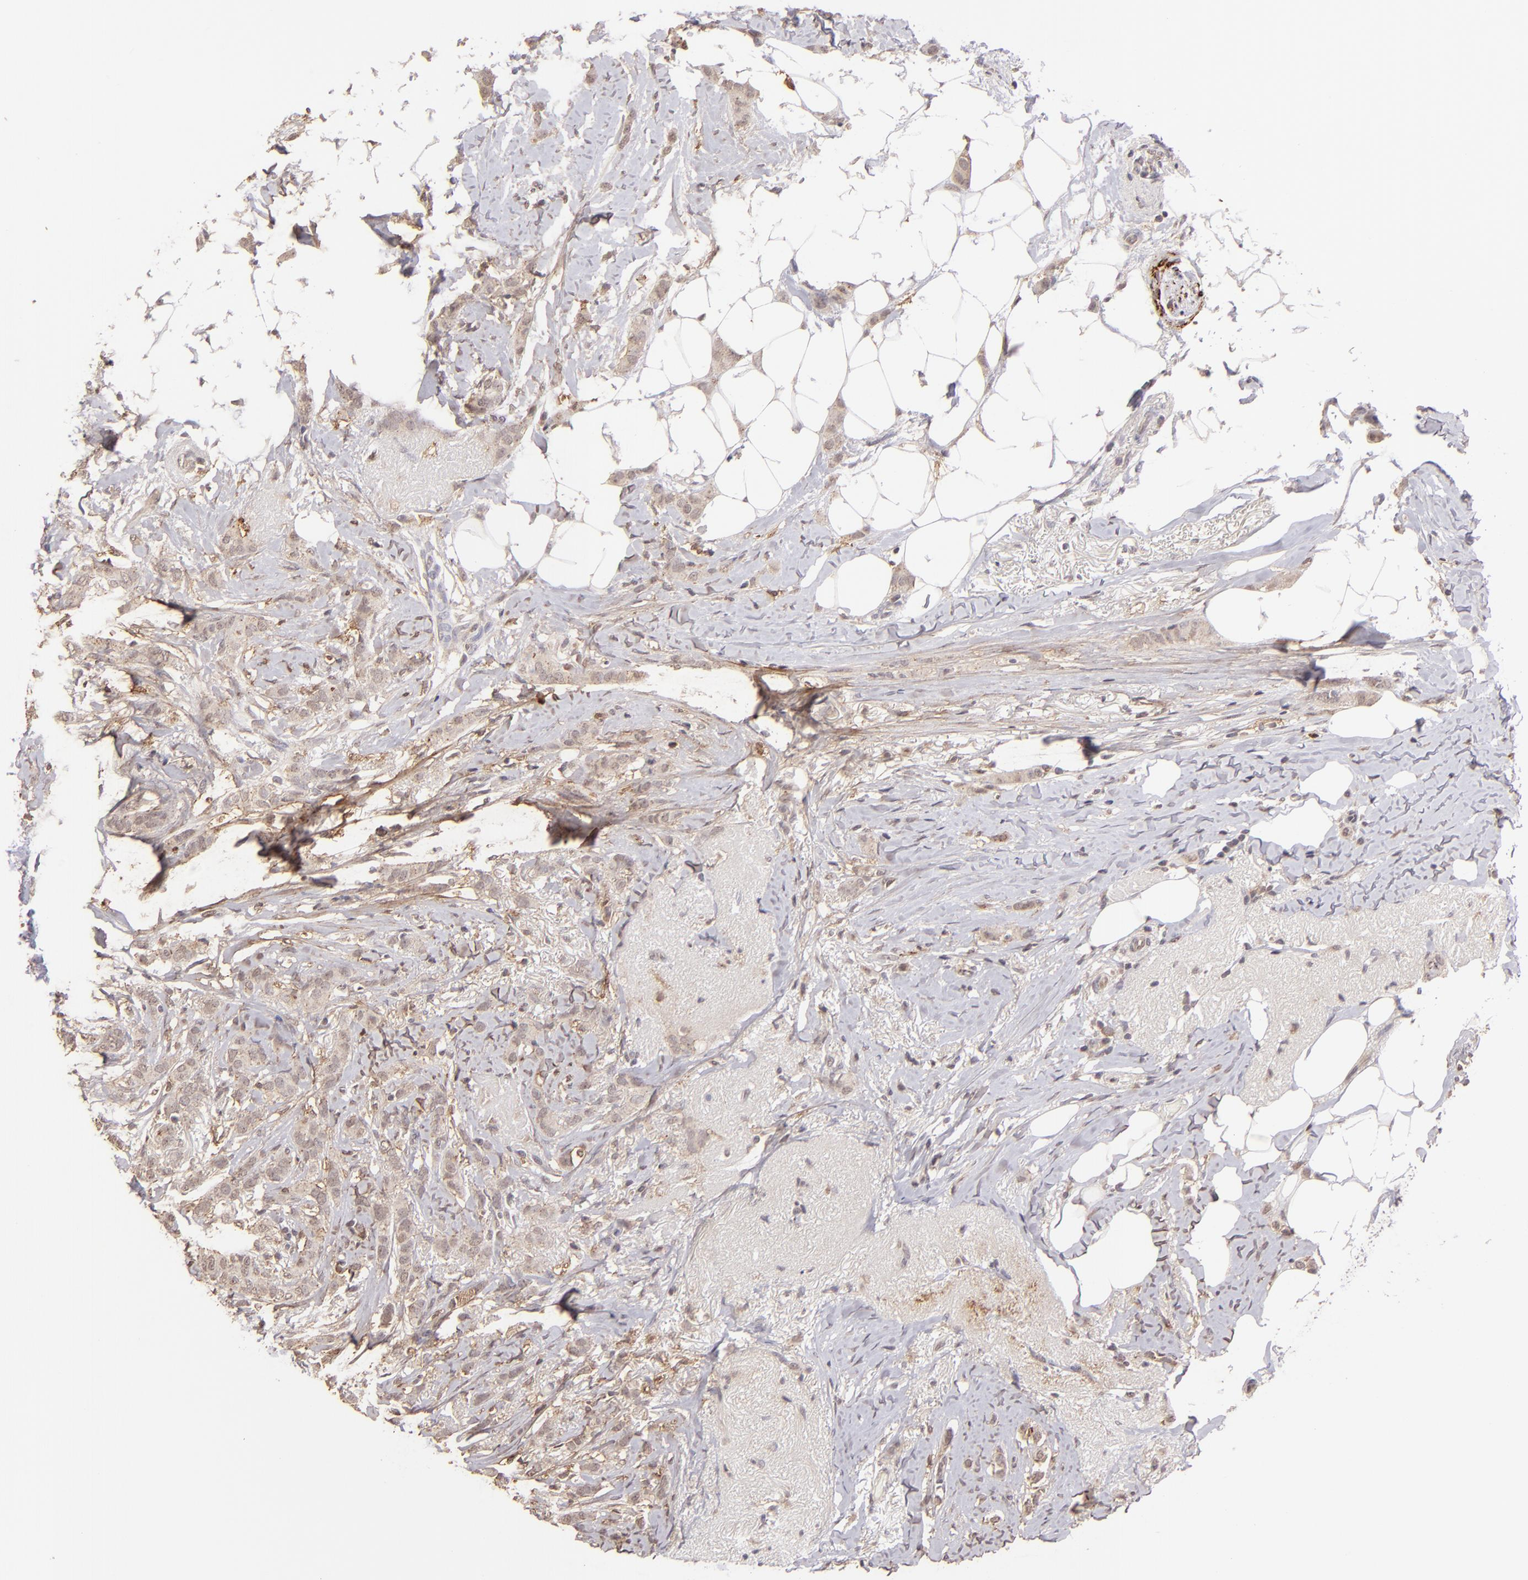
{"staining": {"intensity": "weak", "quantity": ">75%", "location": "cytoplasmic/membranous"}, "tissue": "breast cancer", "cell_type": "Tumor cells", "image_type": "cancer", "snomed": [{"axis": "morphology", "description": "Lobular carcinoma"}, {"axis": "topography", "description": "Breast"}], "caption": "Immunohistochemical staining of lobular carcinoma (breast) shows weak cytoplasmic/membranous protein positivity in about >75% of tumor cells.", "gene": "CLDN1", "patient": {"sex": "female", "age": 55}}